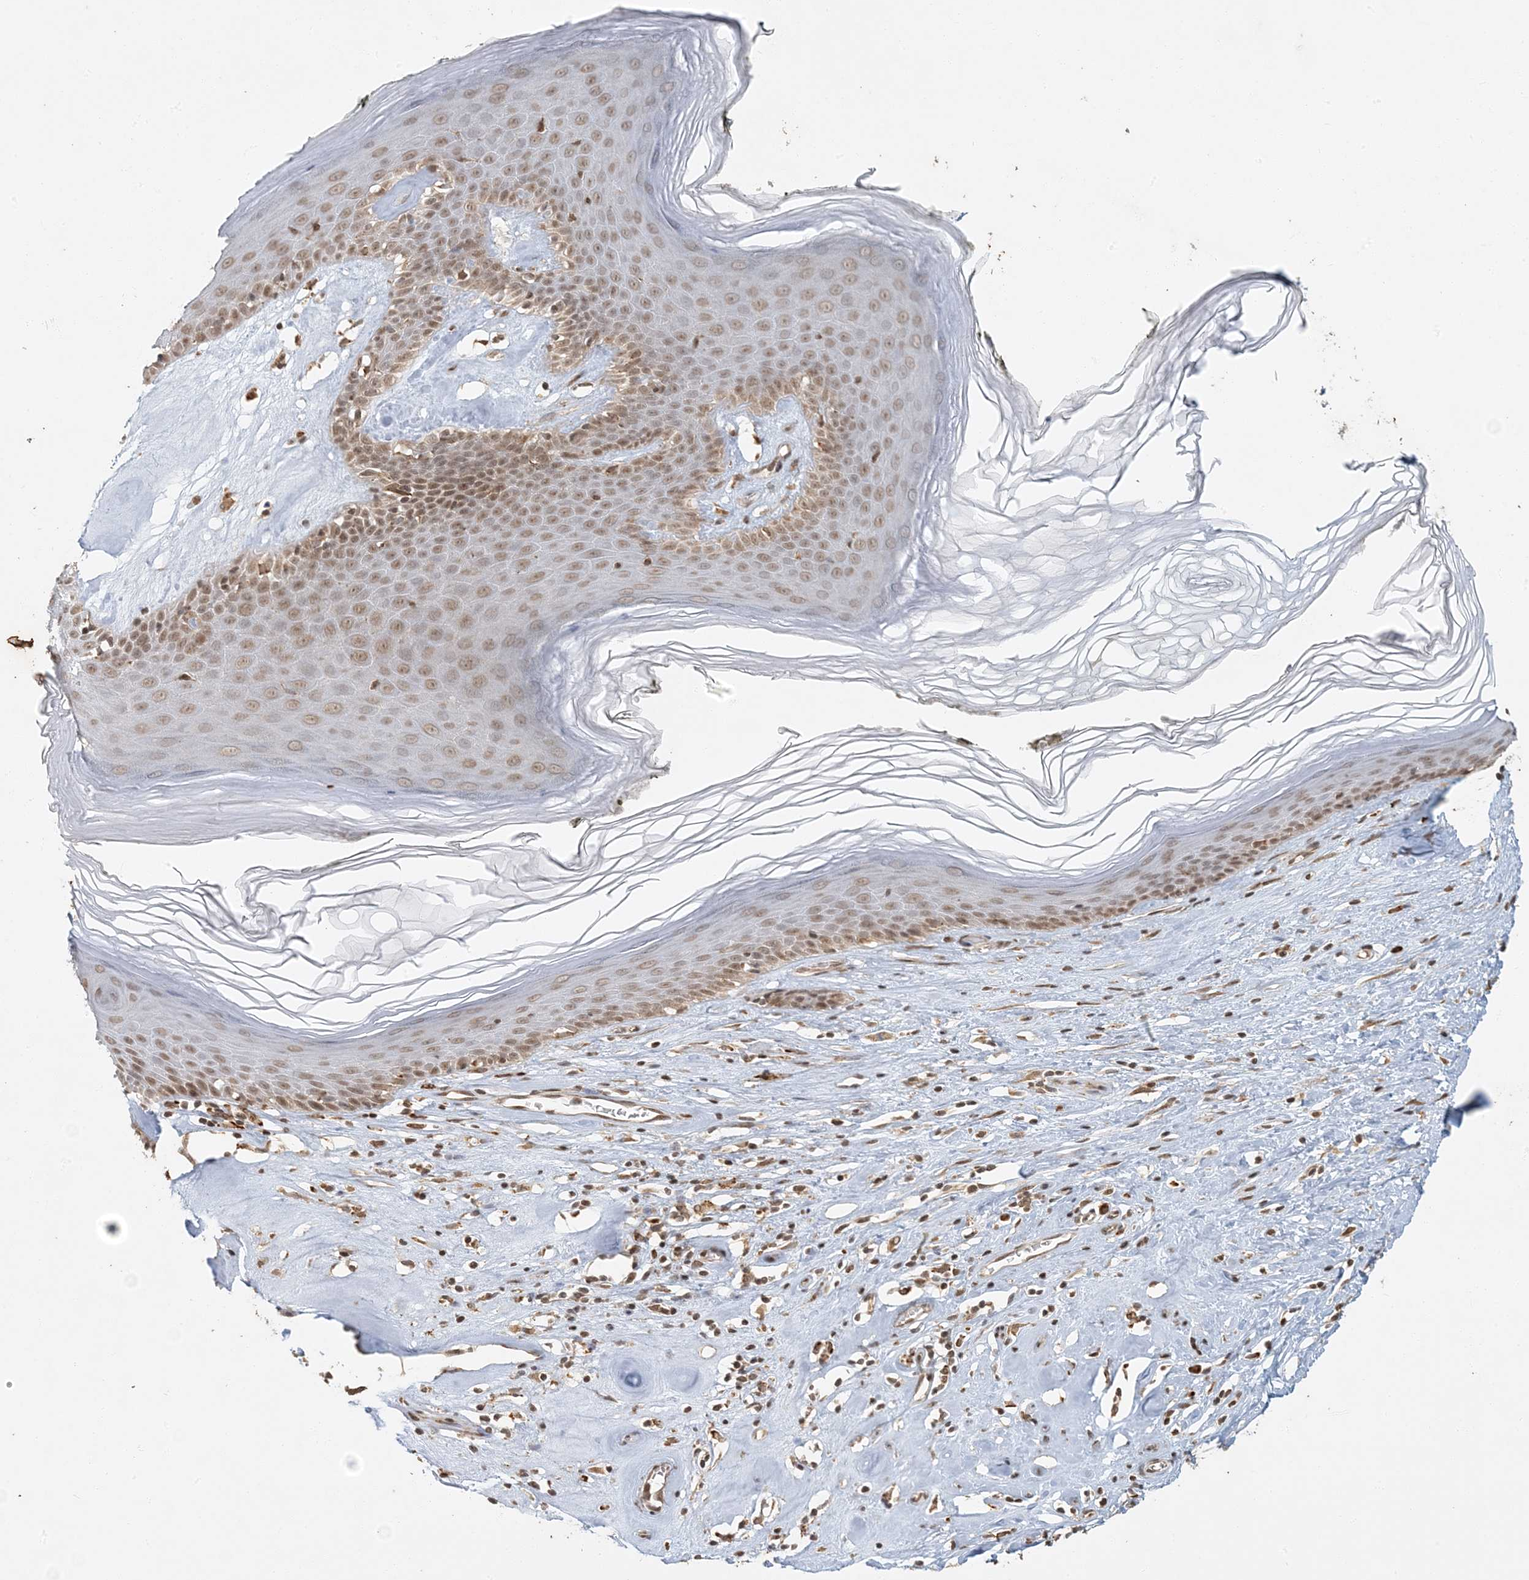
{"staining": {"intensity": "moderate", "quantity": ">75%", "location": "nuclear"}, "tissue": "skin", "cell_type": "Epidermal cells", "image_type": "normal", "snomed": [{"axis": "morphology", "description": "Normal tissue, NOS"}, {"axis": "morphology", "description": "Inflammation, NOS"}, {"axis": "topography", "description": "Vulva"}], "caption": "About >75% of epidermal cells in unremarkable human skin demonstrate moderate nuclear protein expression as visualized by brown immunohistochemical staining.", "gene": "AK9", "patient": {"sex": "female", "age": 84}}